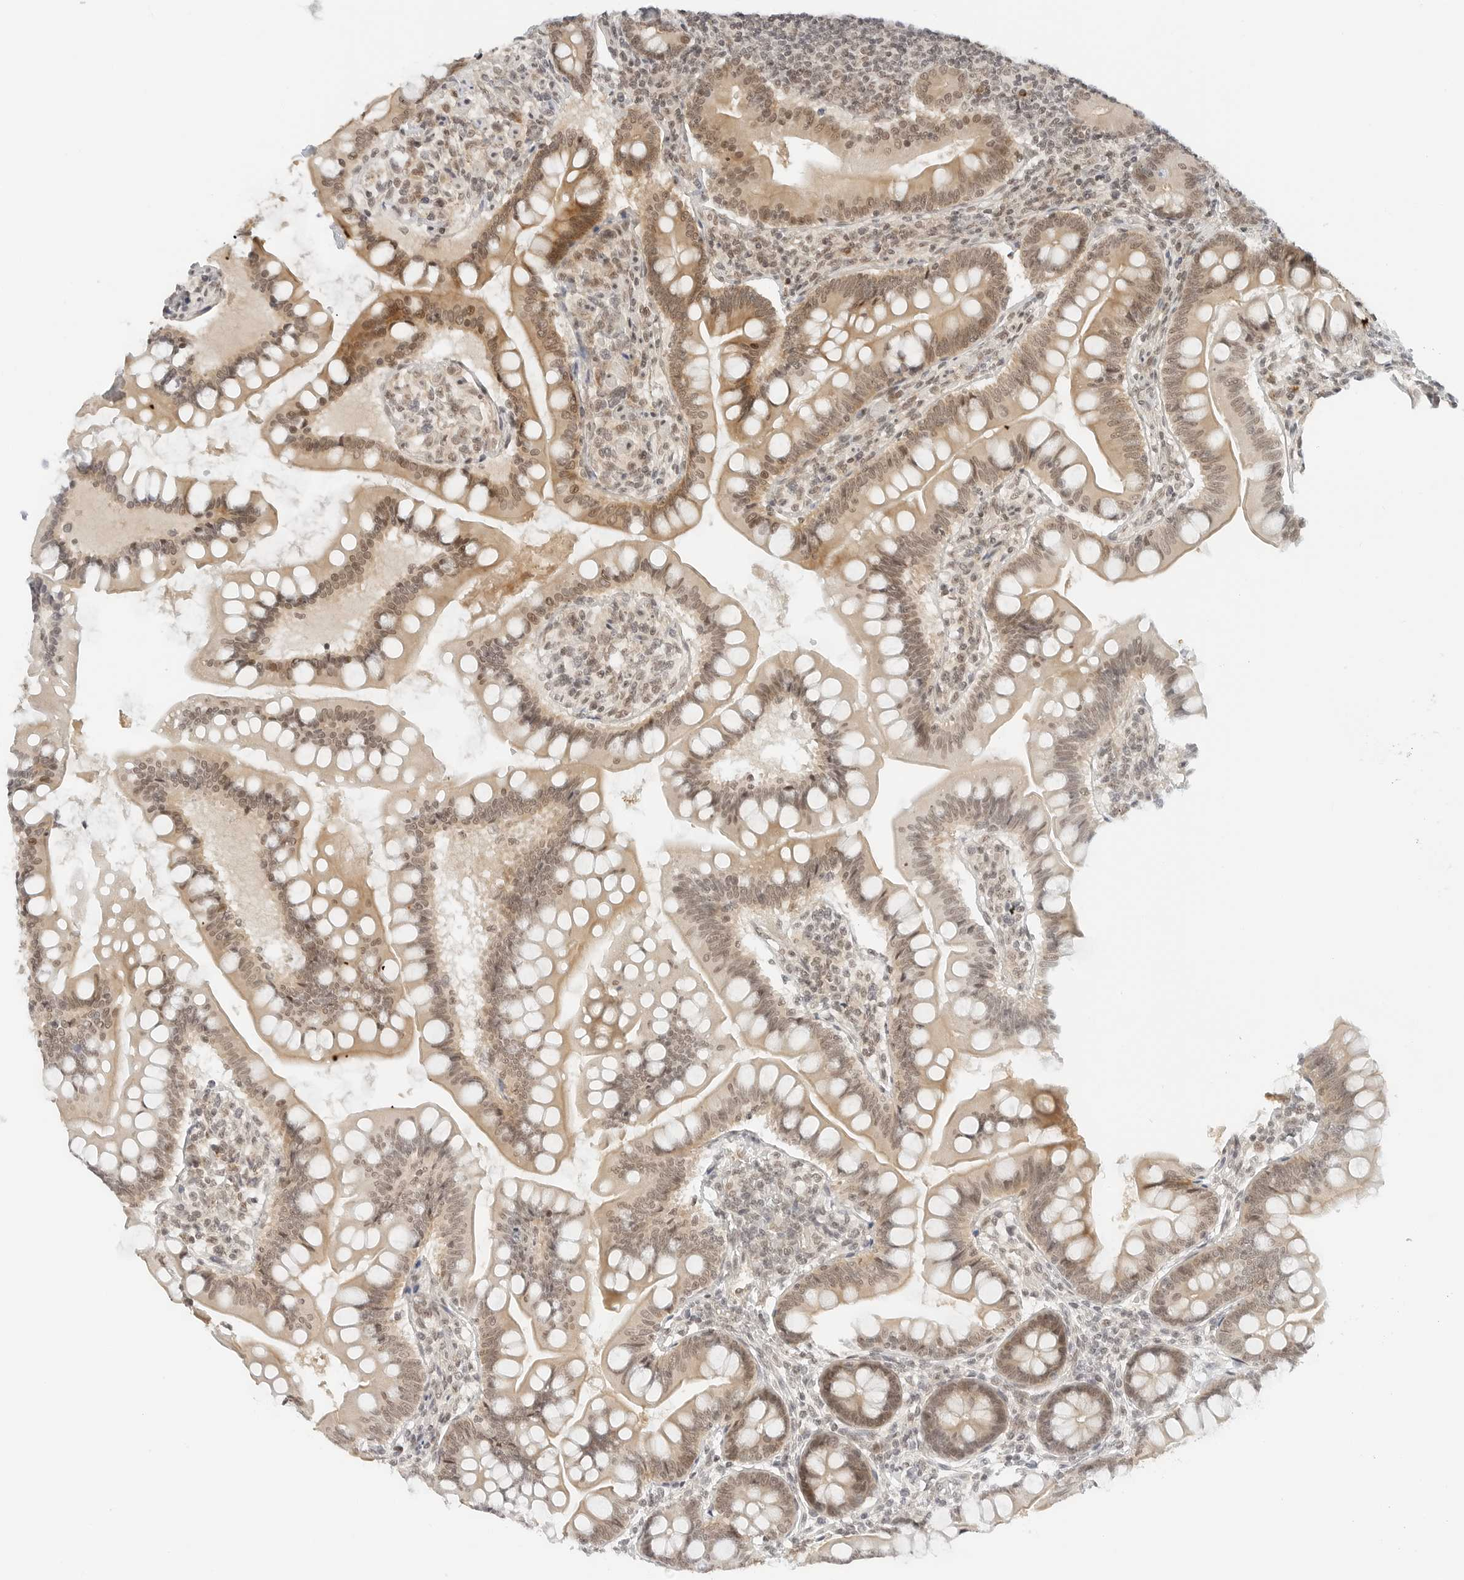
{"staining": {"intensity": "weak", "quantity": ">75%", "location": "cytoplasmic/membranous,nuclear"}, "tissue": "small intestine", "cell_type": "Glandular cells", "image_type": "normal", "snomed": [{"axis": "morphology", "description": "Normal tissue, NOS"}, {"axis": "topography", "description": "Small intestine"}], "caption": "About >75% of glandular cells in unremarkable small intestine reveal weak cytoplasmic/membranous,nuclear protein positivity as visualized by brown immunohistochemical staining.", "gene": "NEO1", "patient": {"sex": "male", "age": 7}}